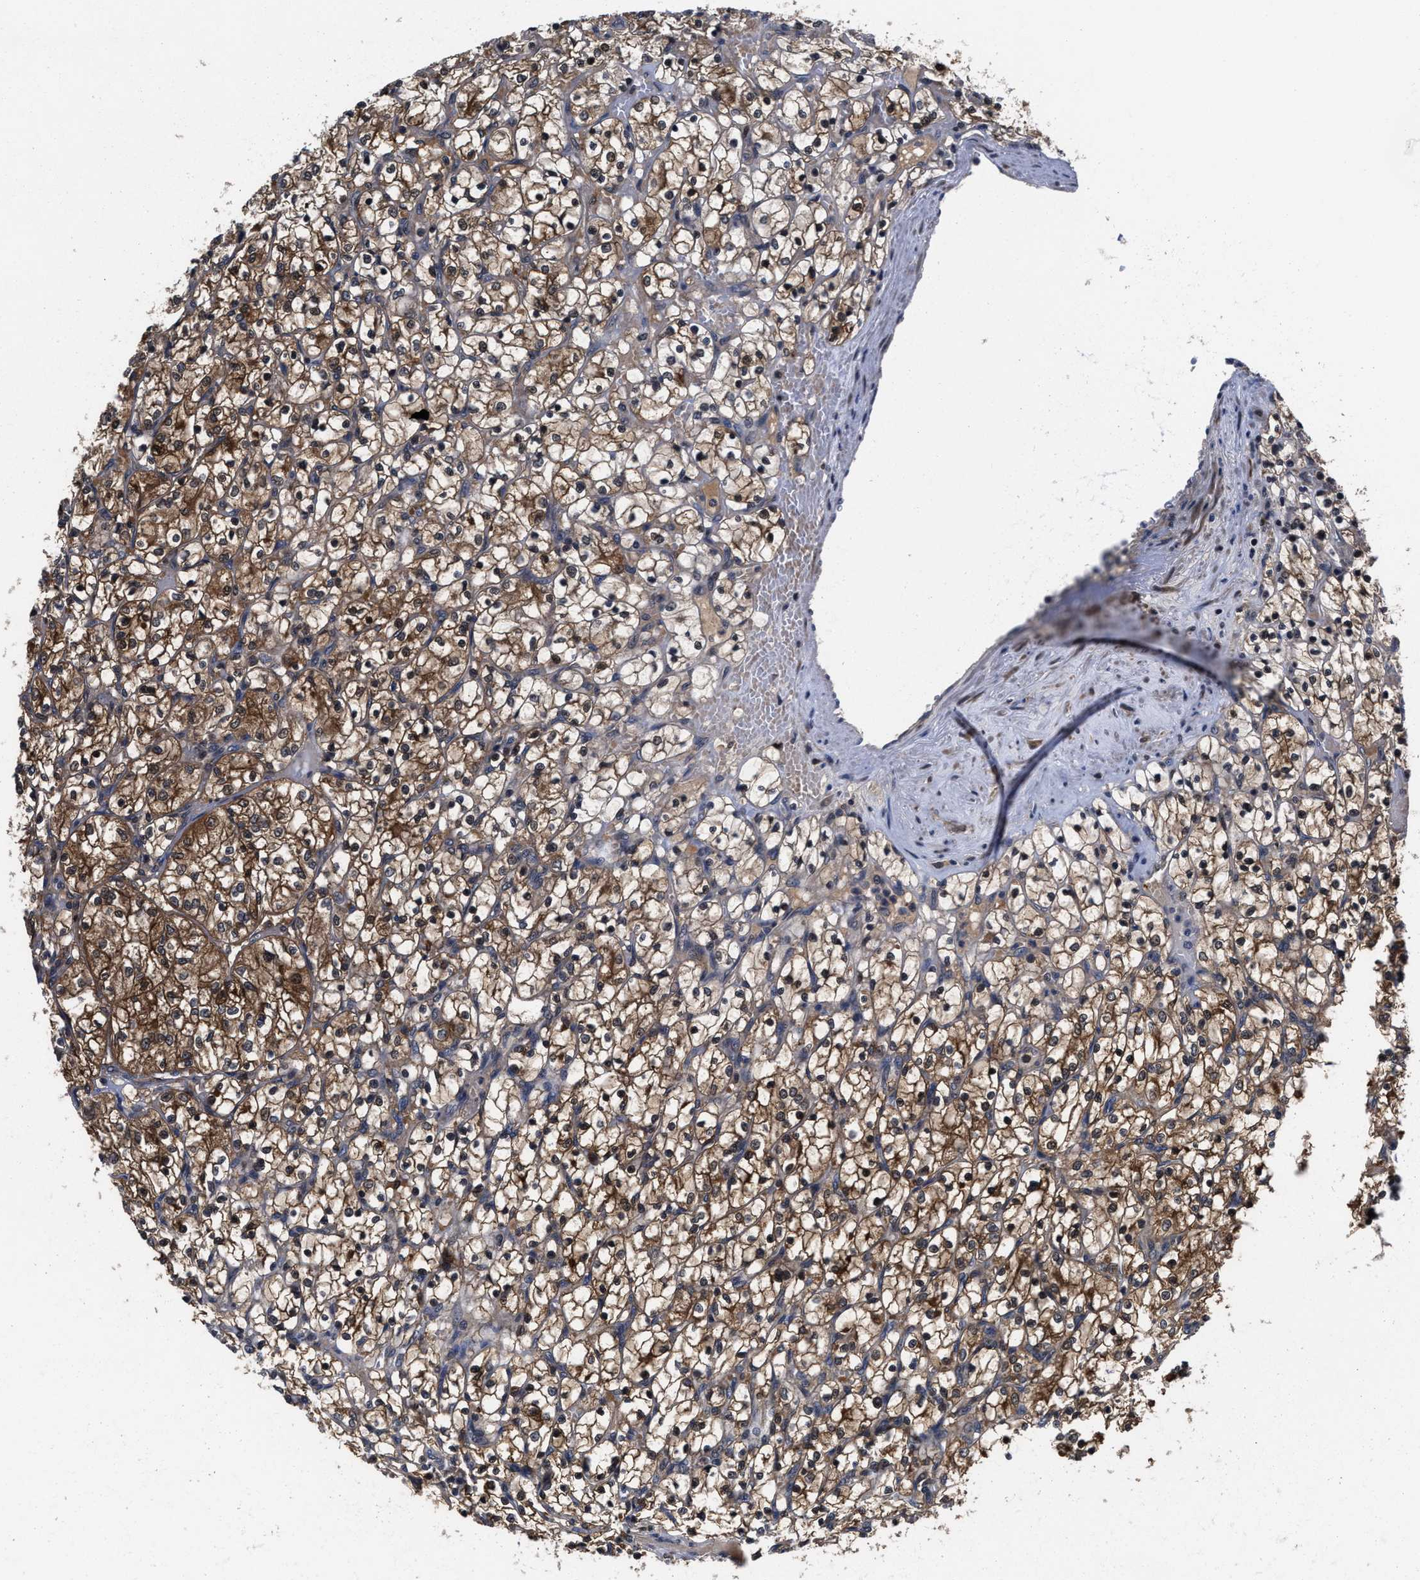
{"staining": {"intensity": "moderate", "quantity": ">75%", "location": "cytoplasmic/membranous,nuclear"}, "tissue": "renal cancer", "cell_type": "Tumor cells", "image_type": "cancer", "snomed": [{"axis": "morphology", "description": "Adenocarcinoma, NOS"}, {"axis": "topography", "description": "Kidney"}], "caption": "Immunohistochemistry (DAB) staining of human renal cancer (adenocarcinoma) displays moderate cytoplasmic/membranous and nuclear protein positivity in approximately >75% of tumor cells. (Stains: DAB in brown, nuclei in blue, Microscopy: brightfield microscopy at high magnification).", "gene": "KIF12", "patient": {"sex": "female", "age": 69}}